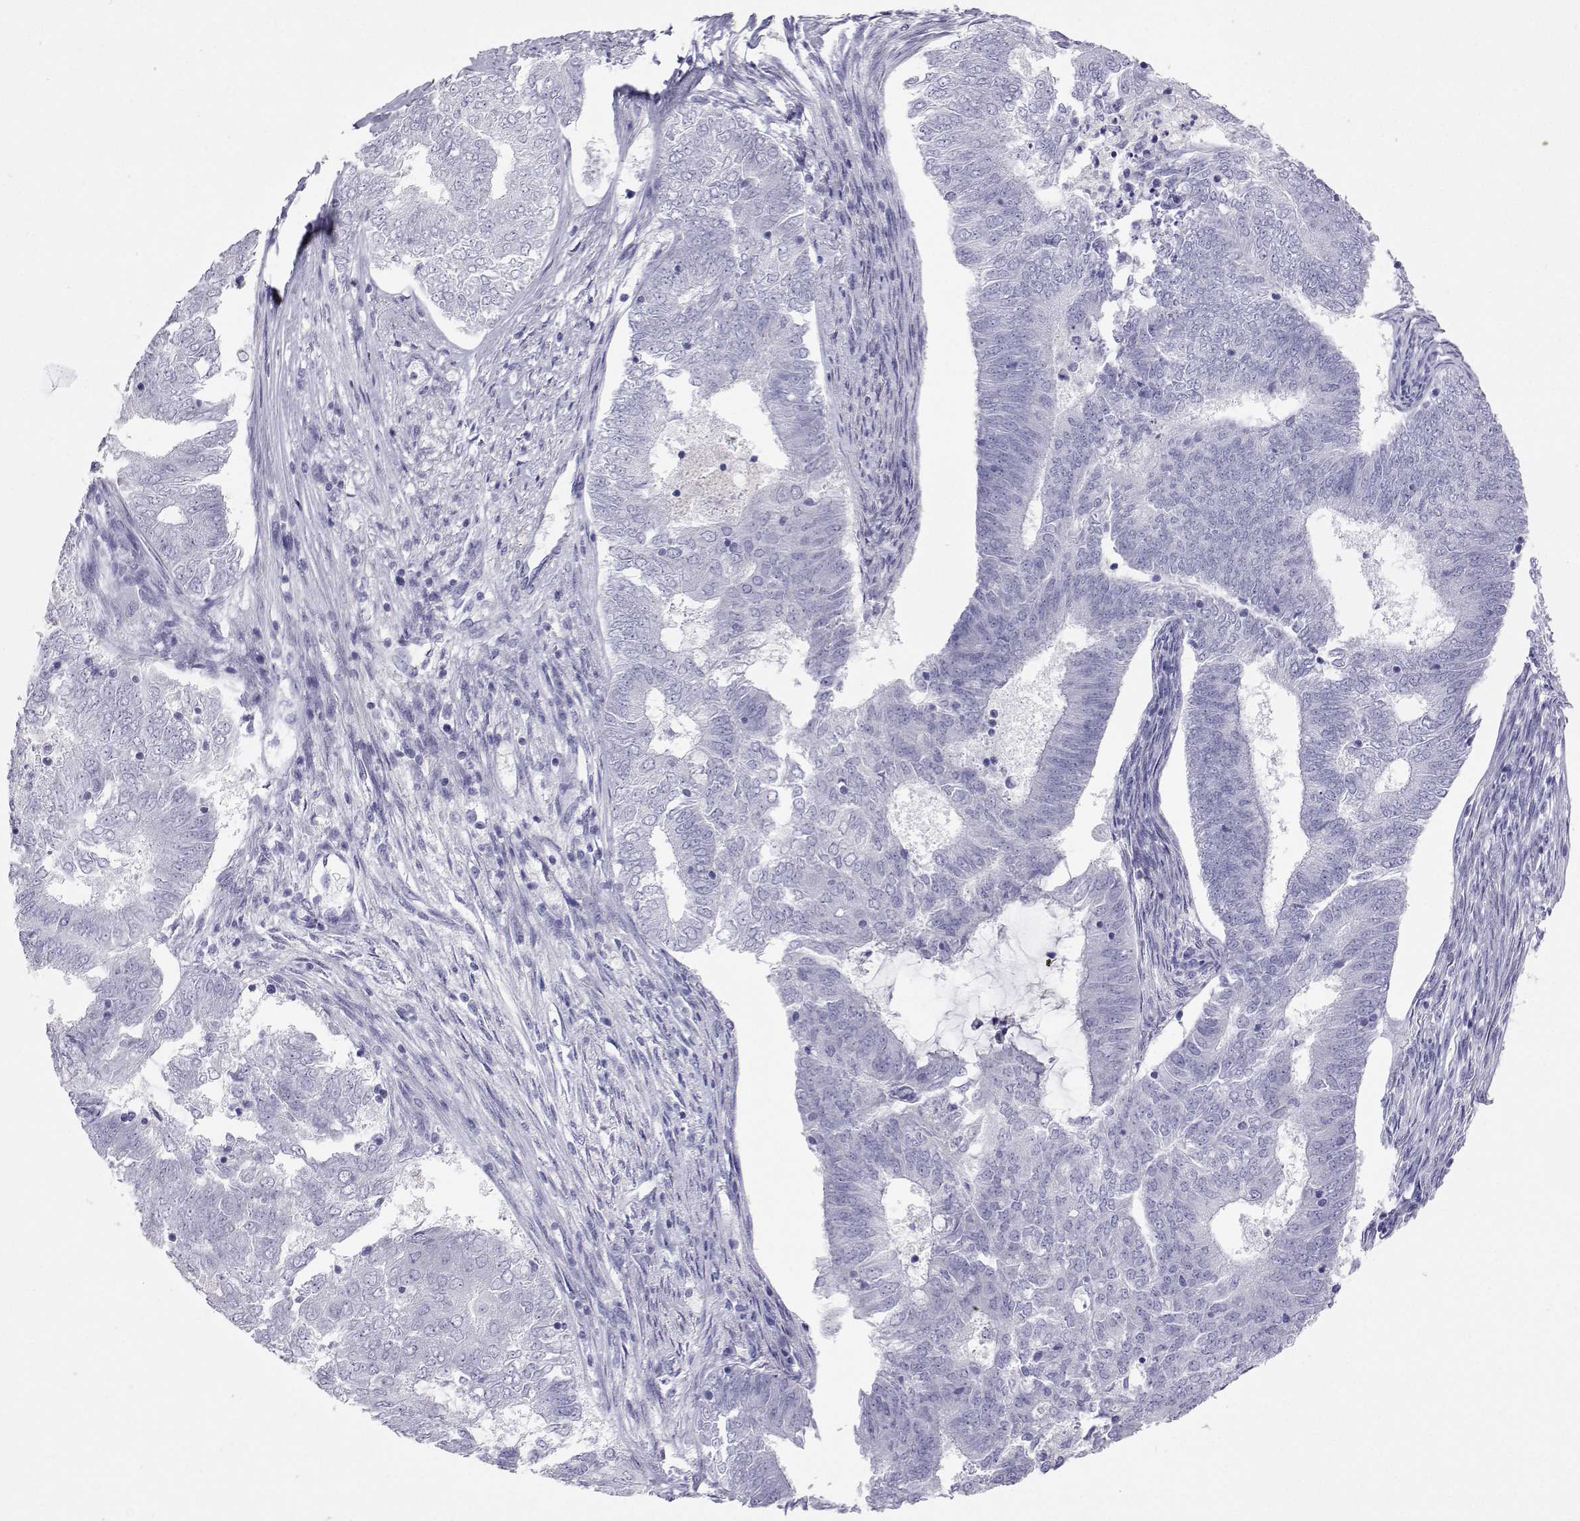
{"staining": {"intensity": "negative", "quantity": "none", "location": "none"}, "tissue": "endometrial cancer", "cell_type": "Tumor cells", "image_type": "cancer", "snomed": [{"axis": "morphology", "description": "Adenocarcinoma, NOS"}, {"axis": "topography", "description": "Endometrium"}], "caption": "DAB immunohistochemical staining of human adenocarcinoma (endometrial) shows no significant positivity in tumor cells.", "gene": "PLIN4", "patient": {"sex": "female", "age": 62}}